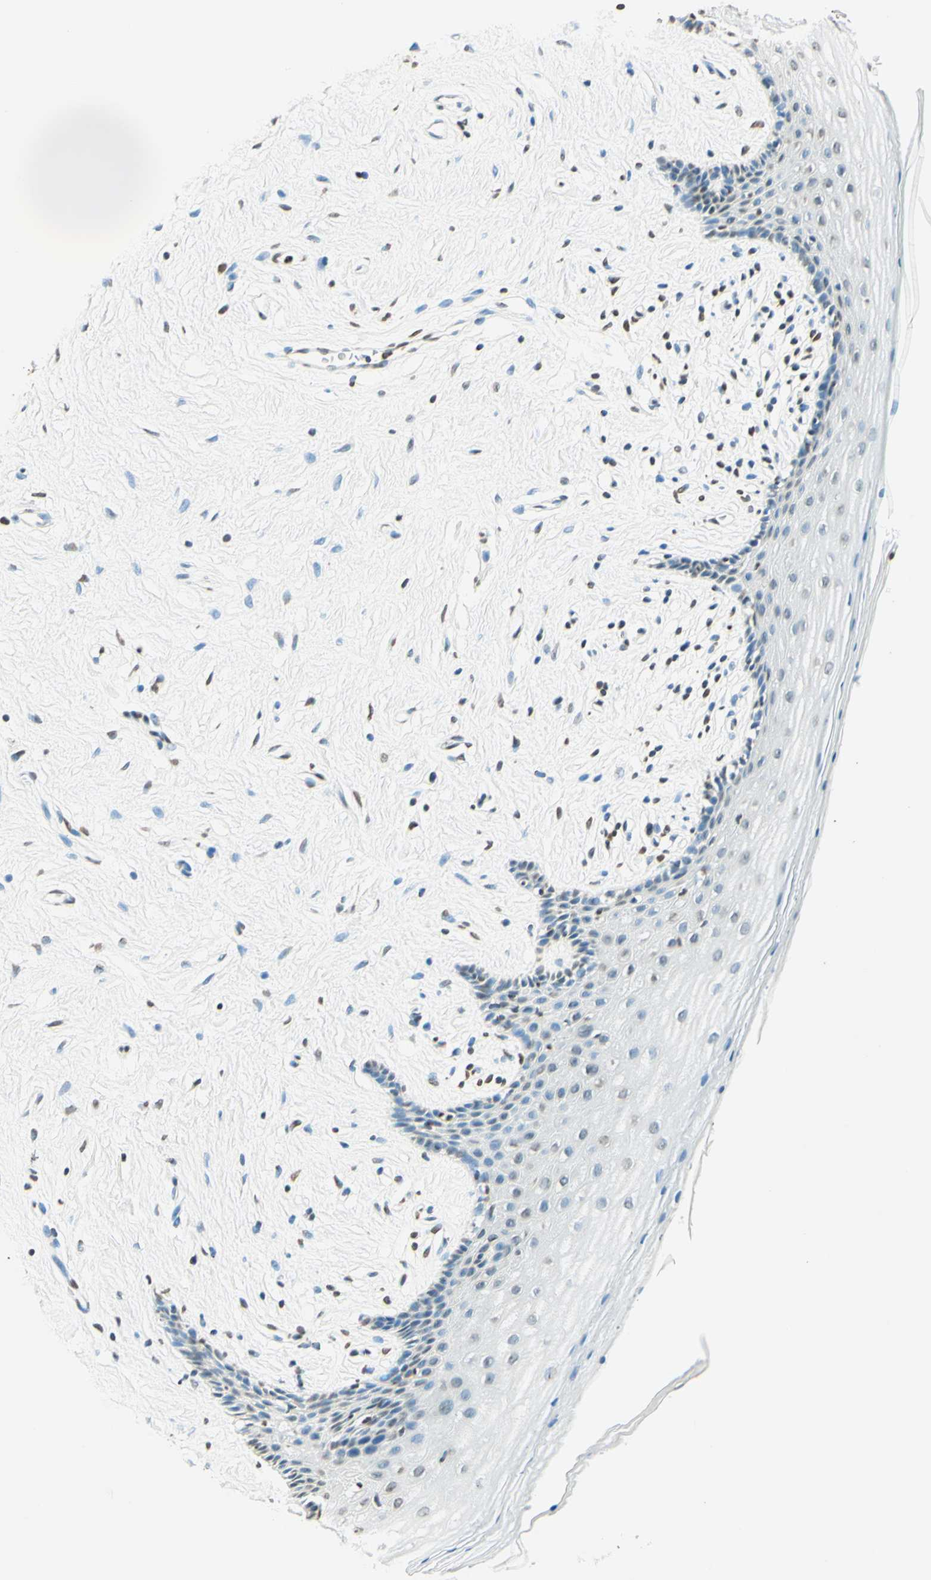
{"staining": {"intensity": "weak", "quantity": "<25%", "location": "nuclear"}, "tissue": "vagina", "cell_type": "Squamous epithelial cells", "image_type": "normal", "snomed": [{"axis": "morphology", "description": "Normal tissue, NOS"}, {"axis": "topography", "description": "Vagina"}], "caption": "A micrograph of vagina stained for a protein reveals no brown staining in squamous epithelial cells. (Brightfield microscopy of DAB (3,3'-diaminobenzidine) immunohistochemistry at high magnification).", "gene": "MSH2", "patient": {"sex": "female", "age": 44}}